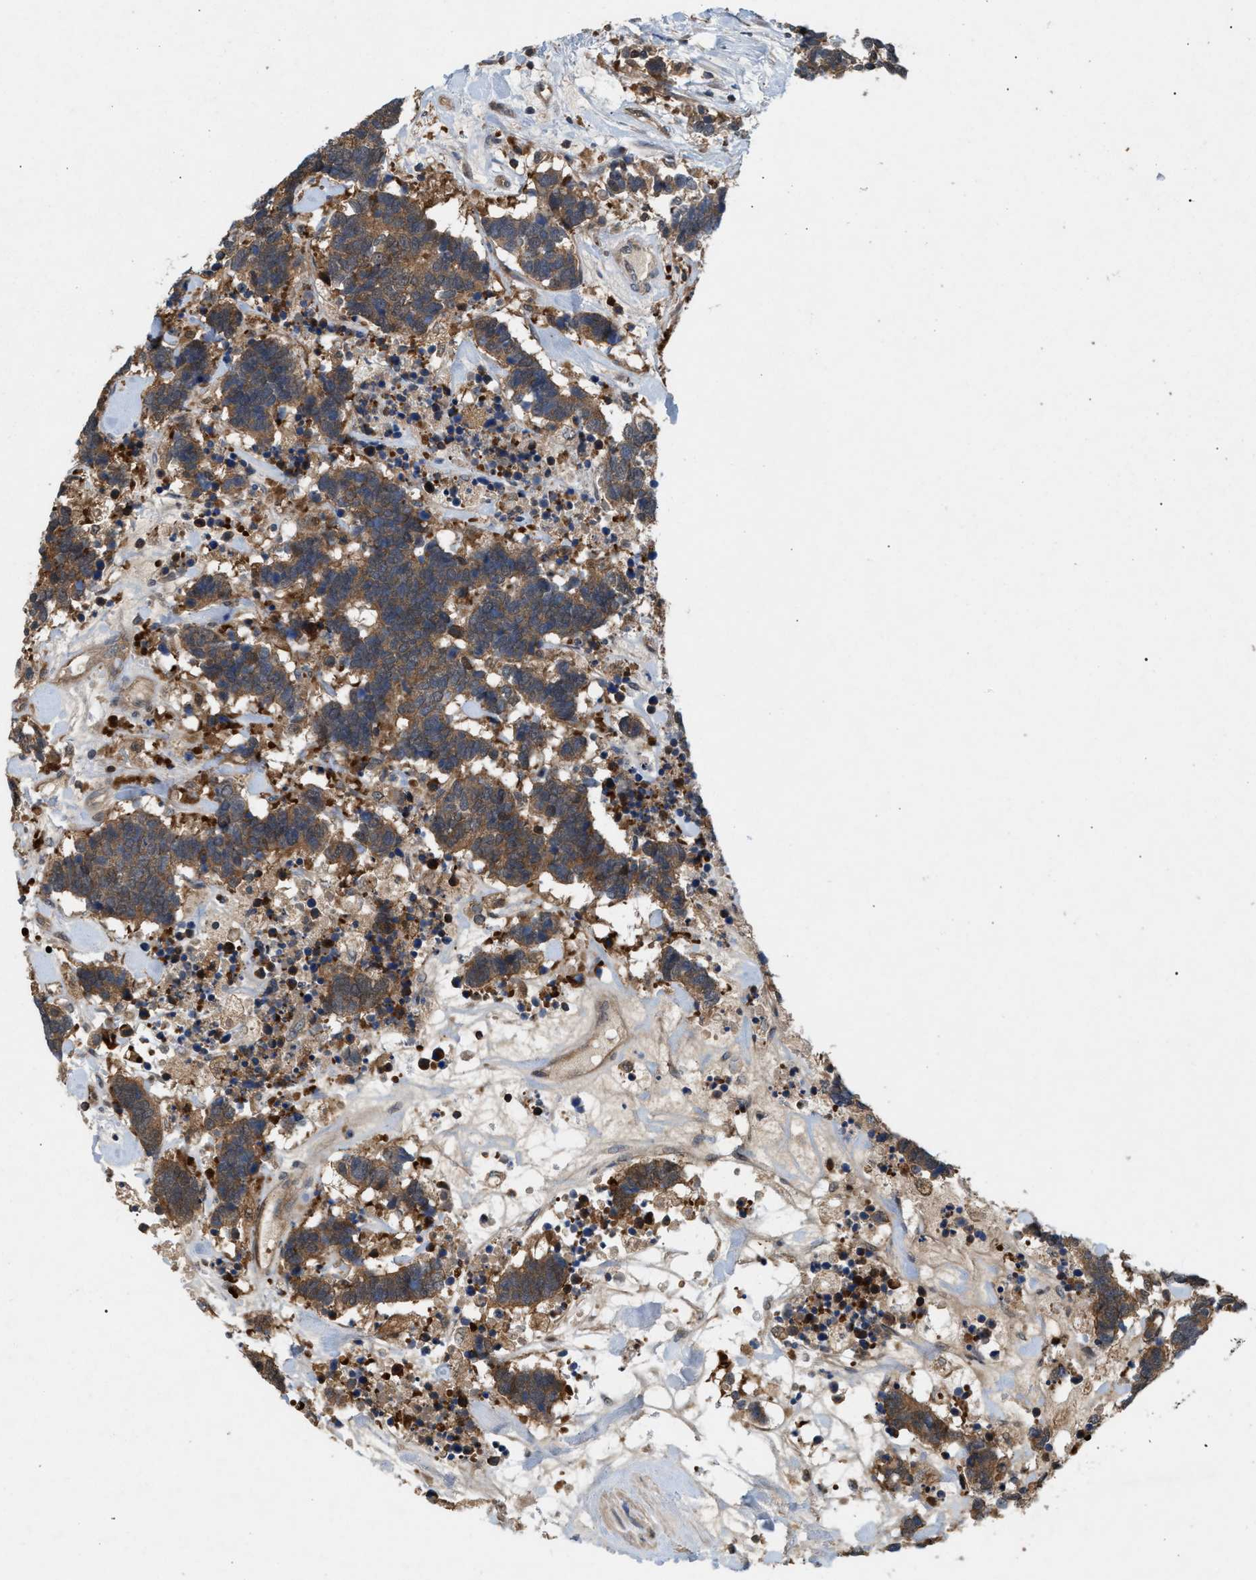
{"staining": {"intensity": "moderate", "quantity": ">75%", "location": "cytoplasmic/membranous"}, "tissue": "carcinoid", "cell_type": "Tumor cells", "image_type": "cancer", "snomed": [{"axis": "morphology", "description": "Carcinoma, NOS"}, {"axis": "morphology", "description": "Carcinoid, malignant, NOS"}, {"axis": "topography", "description": "Urinary bladder"}], "caption": "IHC (DAB) staining of carcinoid displays moderate cytoplasmic/membranous protein expression in about >75% of tumor cells.", "gene": "GLOD4", "patient": {"sex": "male", "age": 57}}